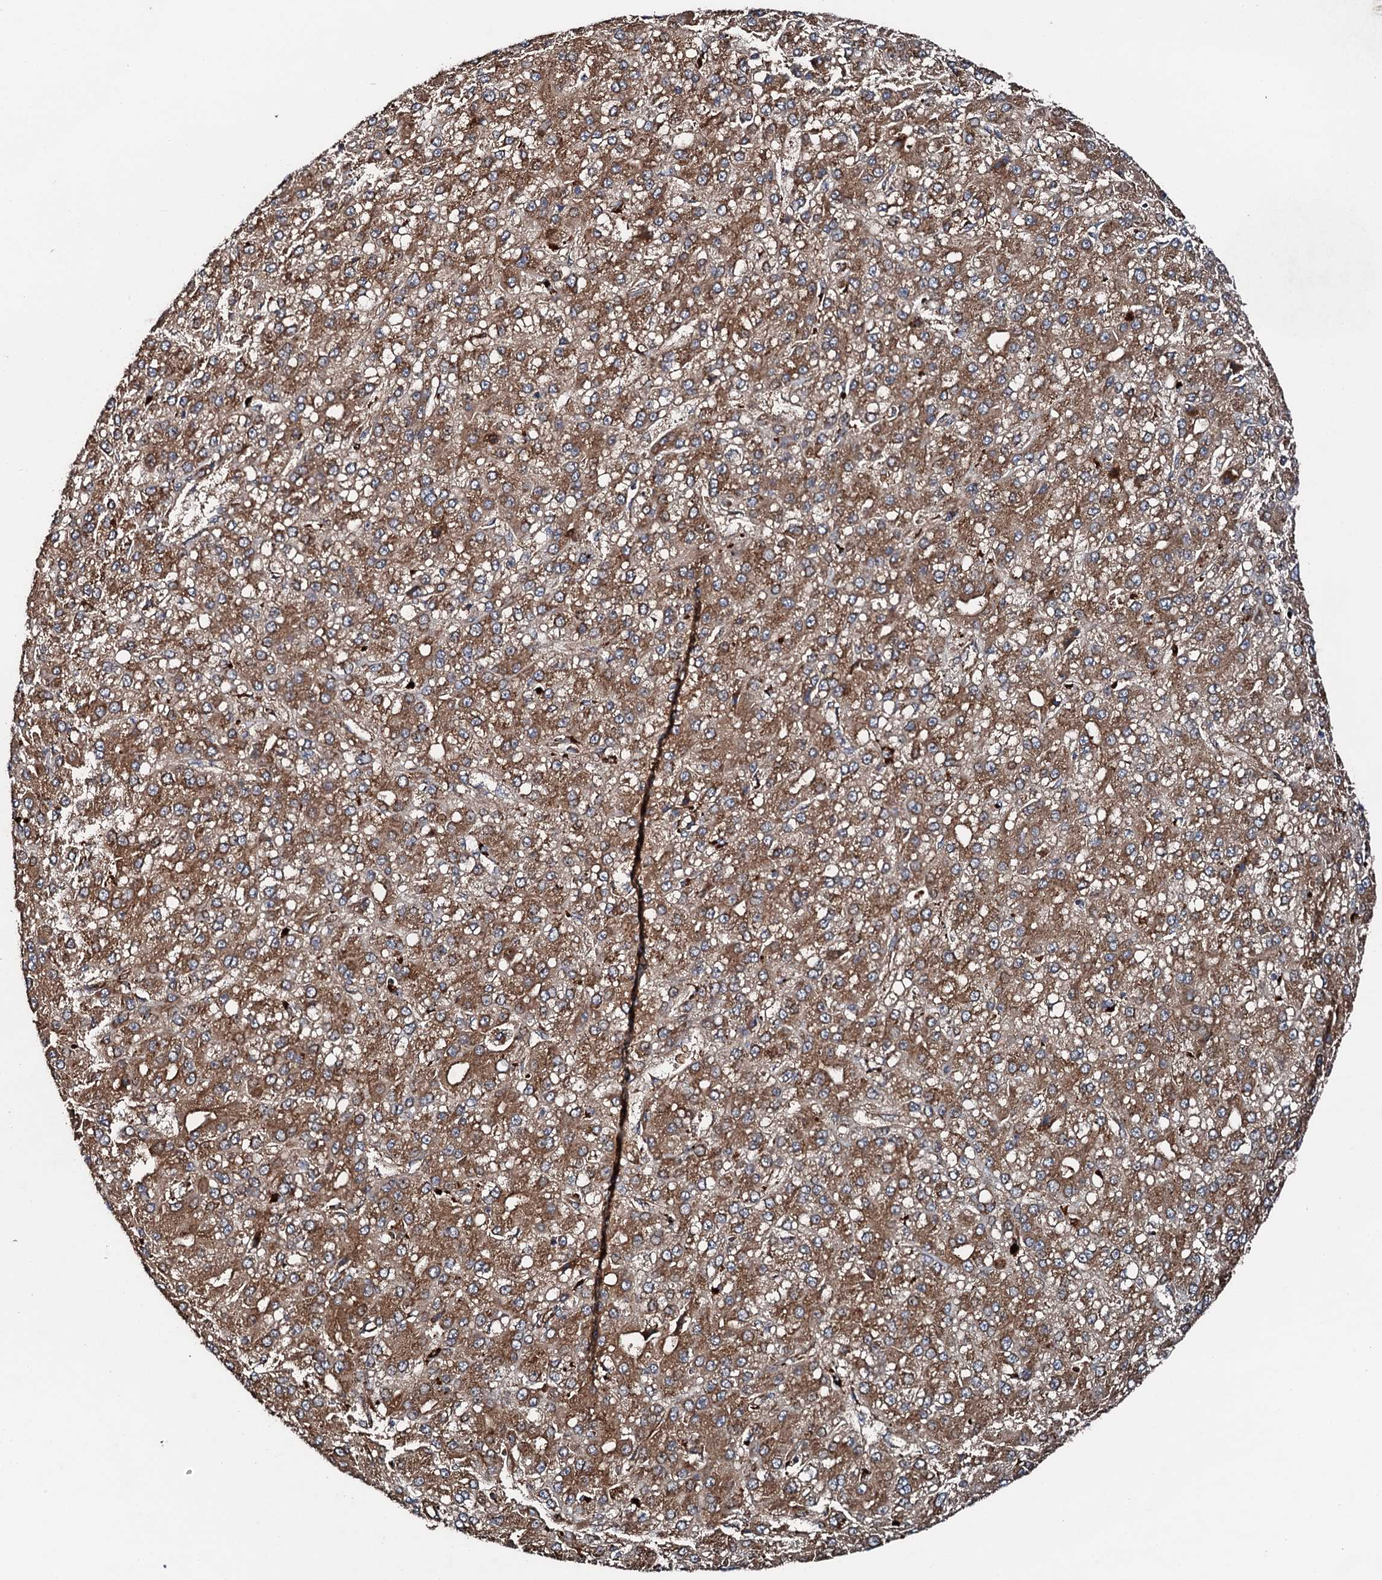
{"staining": {"intensity": "moderate", "quantity": ">75%", "location": "cytoplasmic/membranous"}, "tissue": "liver cancer", "cell_type": "Tumor cells", "image_type": "cancer", "snomed": [{"axis": "morphology", "description": "Carcinoma, Hepatocellular, NOS"}, {"axis": "topography", "description": "Liver"}], "caption": "Immunohistochemistry of liver cancer exhibits medium levels of moderate cytoplasmic/membranous staining in about >75% of tumor cells. (DAB = brown stain, brightfield microscopy at high magnification).", "gene": "FLYWCH1", "patient": {"sex": "male", "age": 67}}